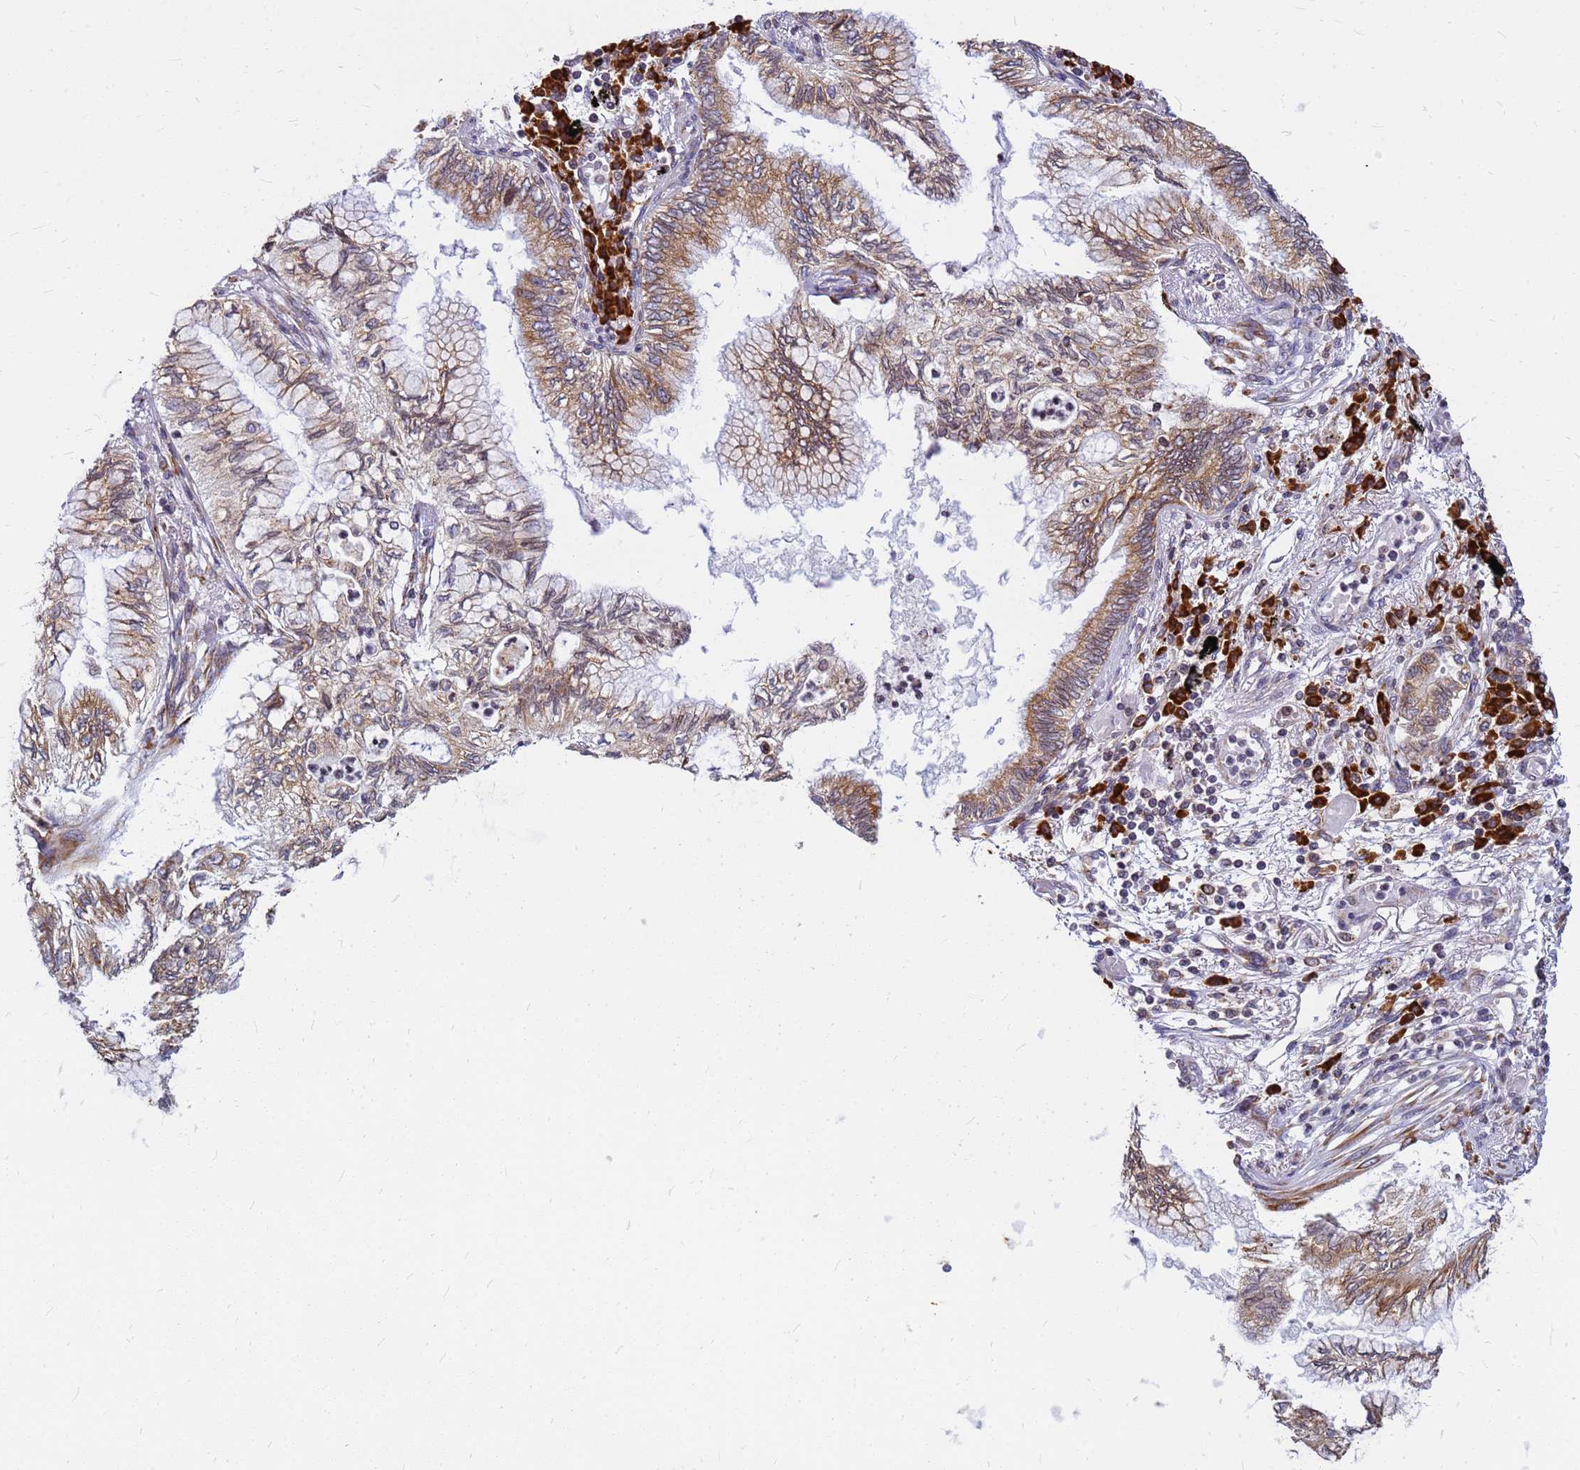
{"staining": {"intensity": "moderate", "quantity": ">75%", "location": "cytoplasmic/membranous"}, "tissue": "lung cancer", "cell_type": "Tumor cells", "image_type": "cancer", "snomed": [{"axis": "morphology", "description": "Adenocarcinoma, NOS"}, {"axis": "topography", "description": "Lung"}], "caption": "Protein staining shows moderate cytoplasmic/membranous staining in approximately >75% of tumor cells in lung adenocarcinoma. Immunohistochemistry stains the protein in brown and the nuclei are stained blue.", "gene": "SSR4", "patient": {"sex": "female", "age": 70}}